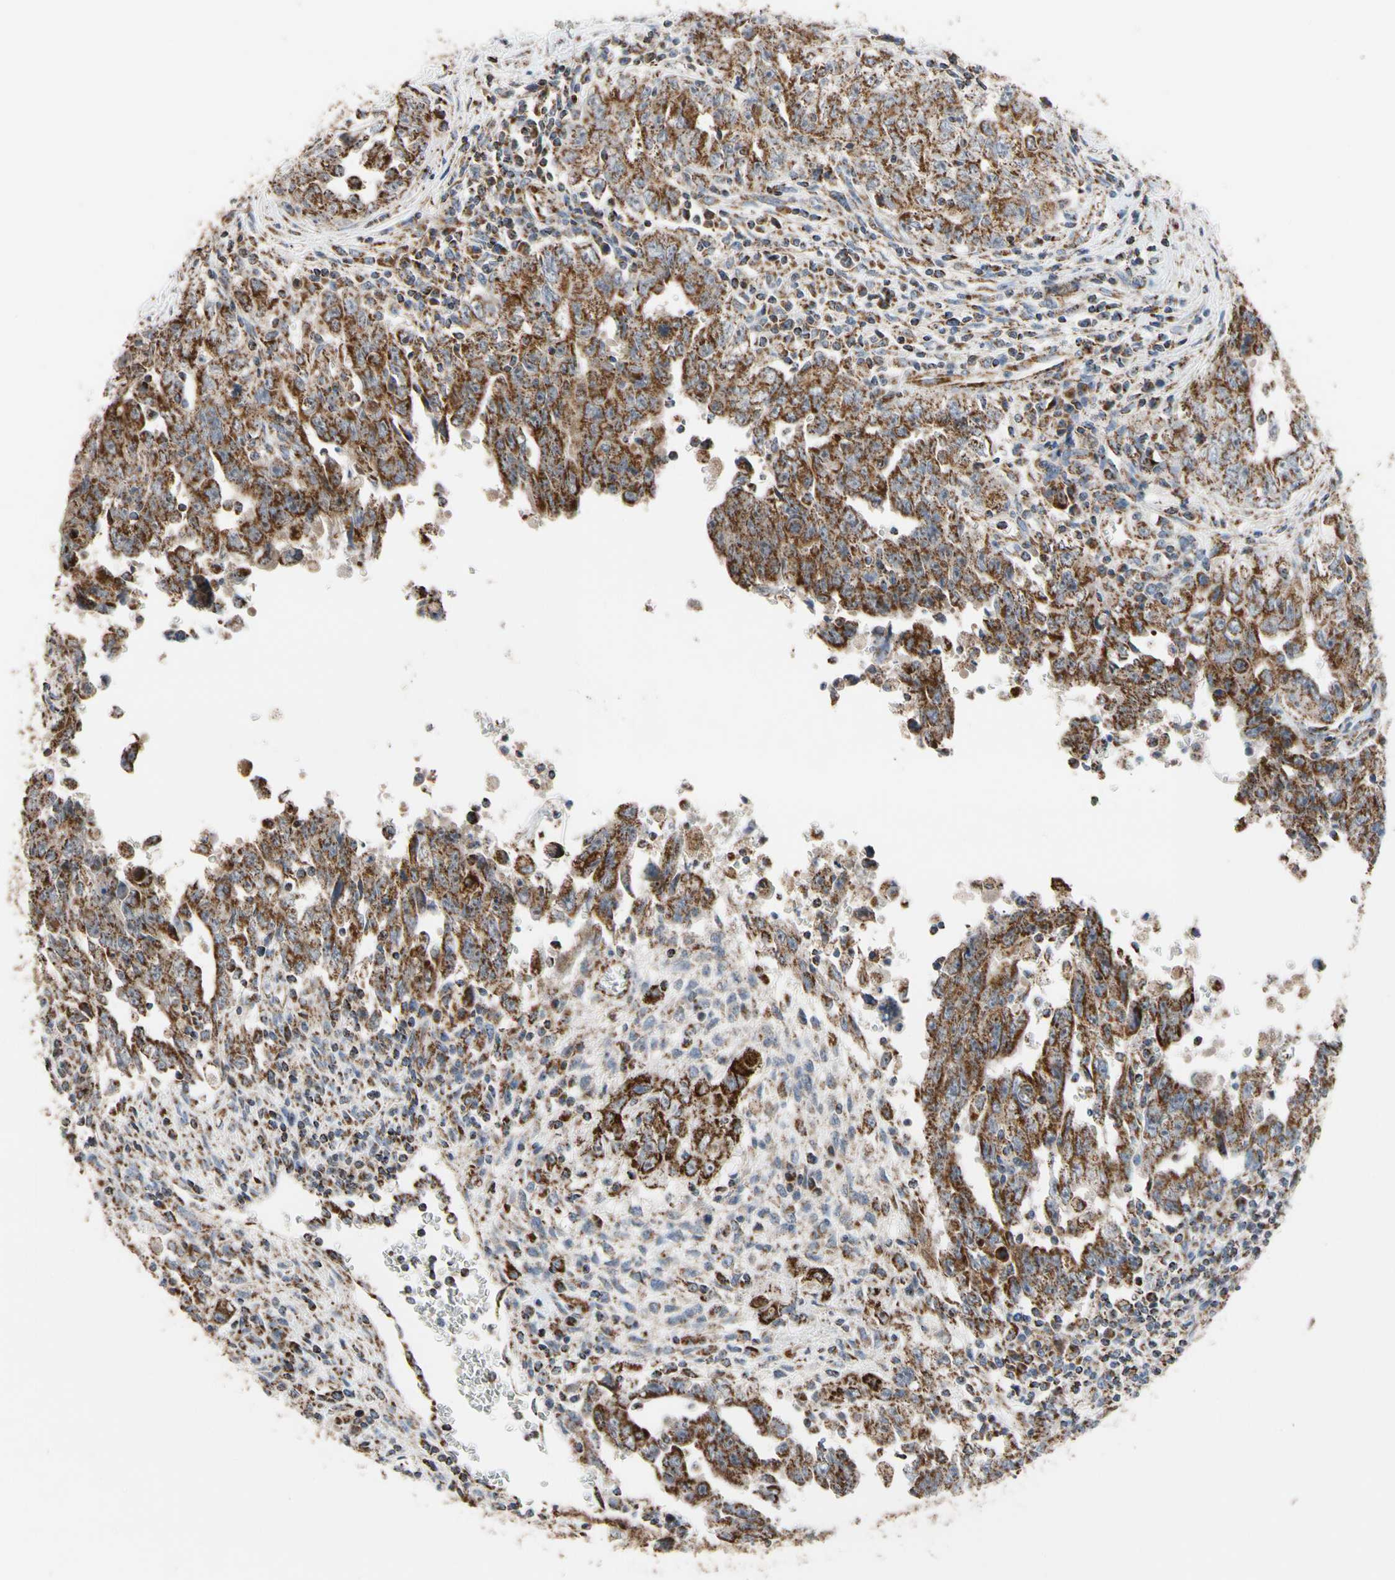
{"staining": {"intensity": "strong", "quantity": ">75%", "location": "cytoplasmic/membranous"}, "tissue": "testis cancer", "cell_type": "Tumor cells", "image_type": "cancer", "snomed": [{"axis": "morphology", "description": "Carcinoma, Embryonal, NOS"}, {"axis": "topography", "description": "Testis"}], "caption": "Embryonal carcinoma (testis) stained with DAB (3,3'-diaminobenzidine) immunohistochemistry (IHC) displays high levels of strong cytoplasmic/membranous staining in approximately >75% of tumor cells.", "gene": "FAM110B", "patient": {"sex": "male", "age": 28}}